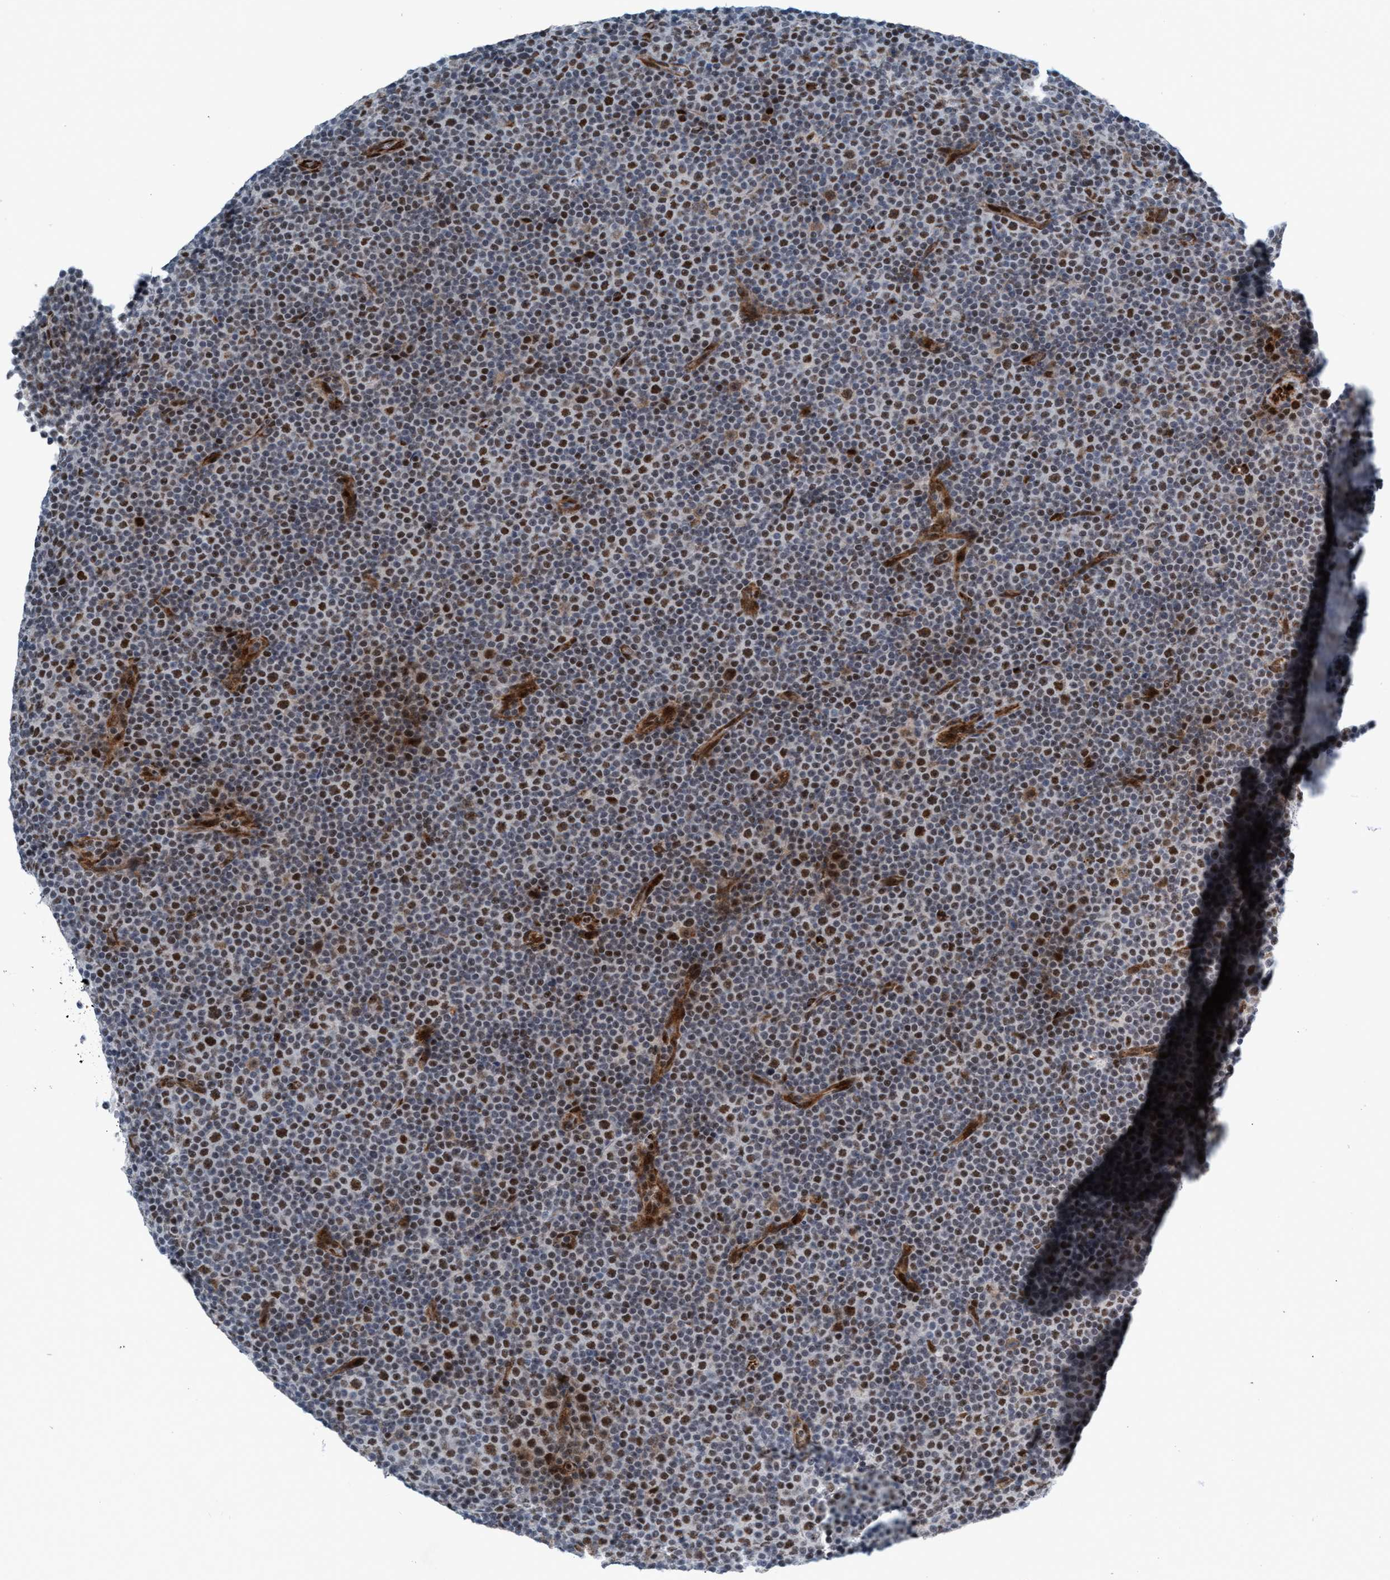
{"staining": {"intensity": "moderate", "quantity": "25%-75%", "location": "nuclear"}, "tissue": "lymphoma", "cell_type": "Tumor cells", "image_type": "cancer", "snomed": [{"axis": "morphology", "description": "Malignant lymphoma, non-Hodgkin's type, Low grade"}, {"axis": "topography", "description": "Lymph node"}], "caption": "Protein staining displays moderate nuclear positivity in about 25%-75% of tumor cells in low-grade malignant lymphoma, non-Hodgkin's type.", "gene": "CWC27", "patient": {"sex": "female", "age": 67}}